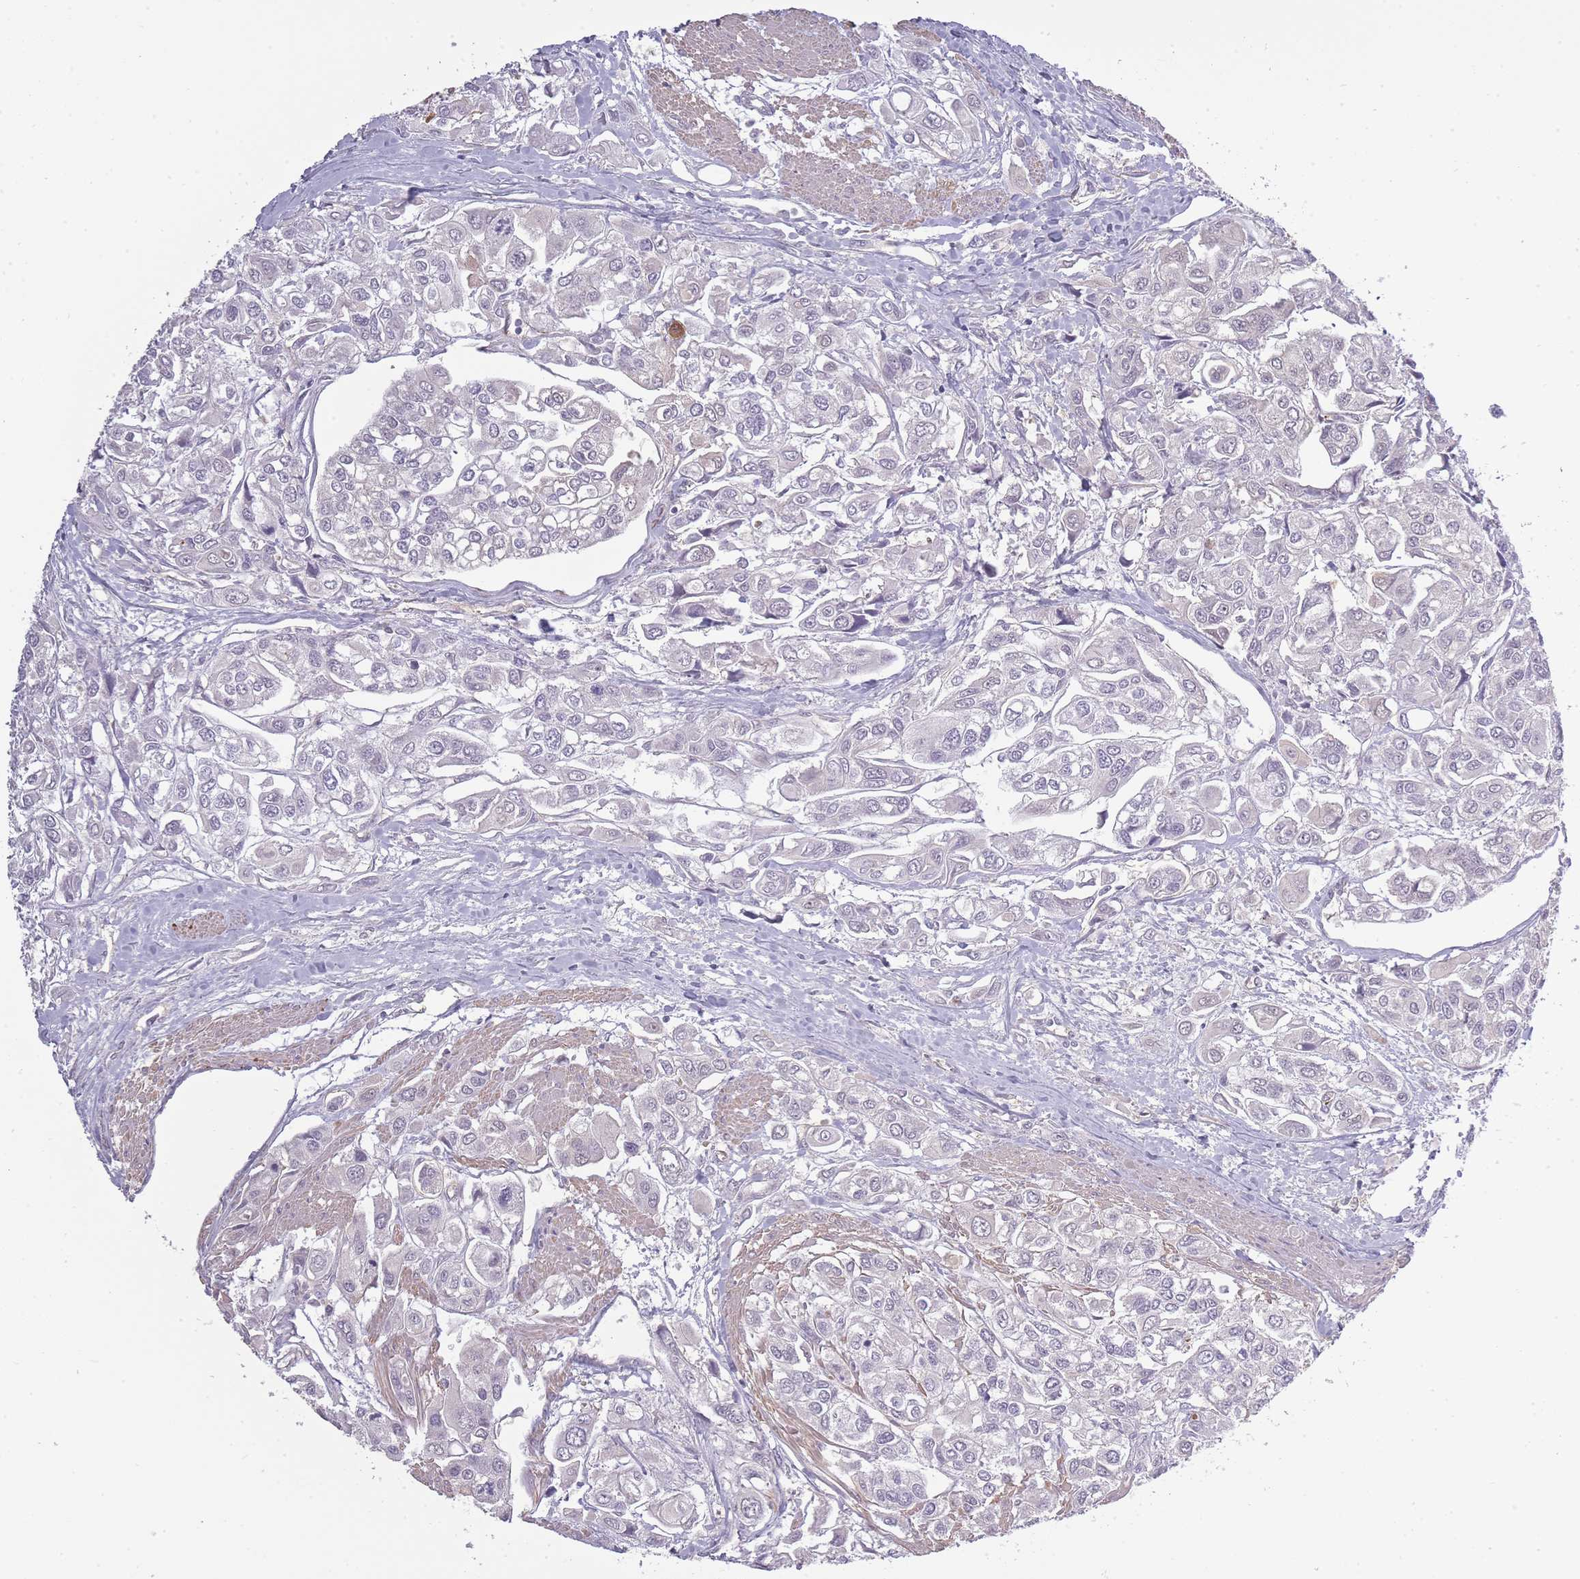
{"staining": {"intensity": "negative", "quantity": "none", "location": "none"}, "tissue": "urothelial cancer", "cell_type": "Tumor cells", "image_type": "cancer", "snomed": [{"axis": "morphology", "description": "Urothelial carcinoma, High grade"}, {"axis": "topography", "description": "Urinary bladder"}], "caption": "High magnification brightfield microscopy of urothelial cancer stained with DAB (3,3'-diaminobenzidine) (brown) and counterstained with hematoxylin (blue): tumor cells show no significant positivity.", "gene": "SLC8A2", "patient": {"sex": "male", "age": 67}}